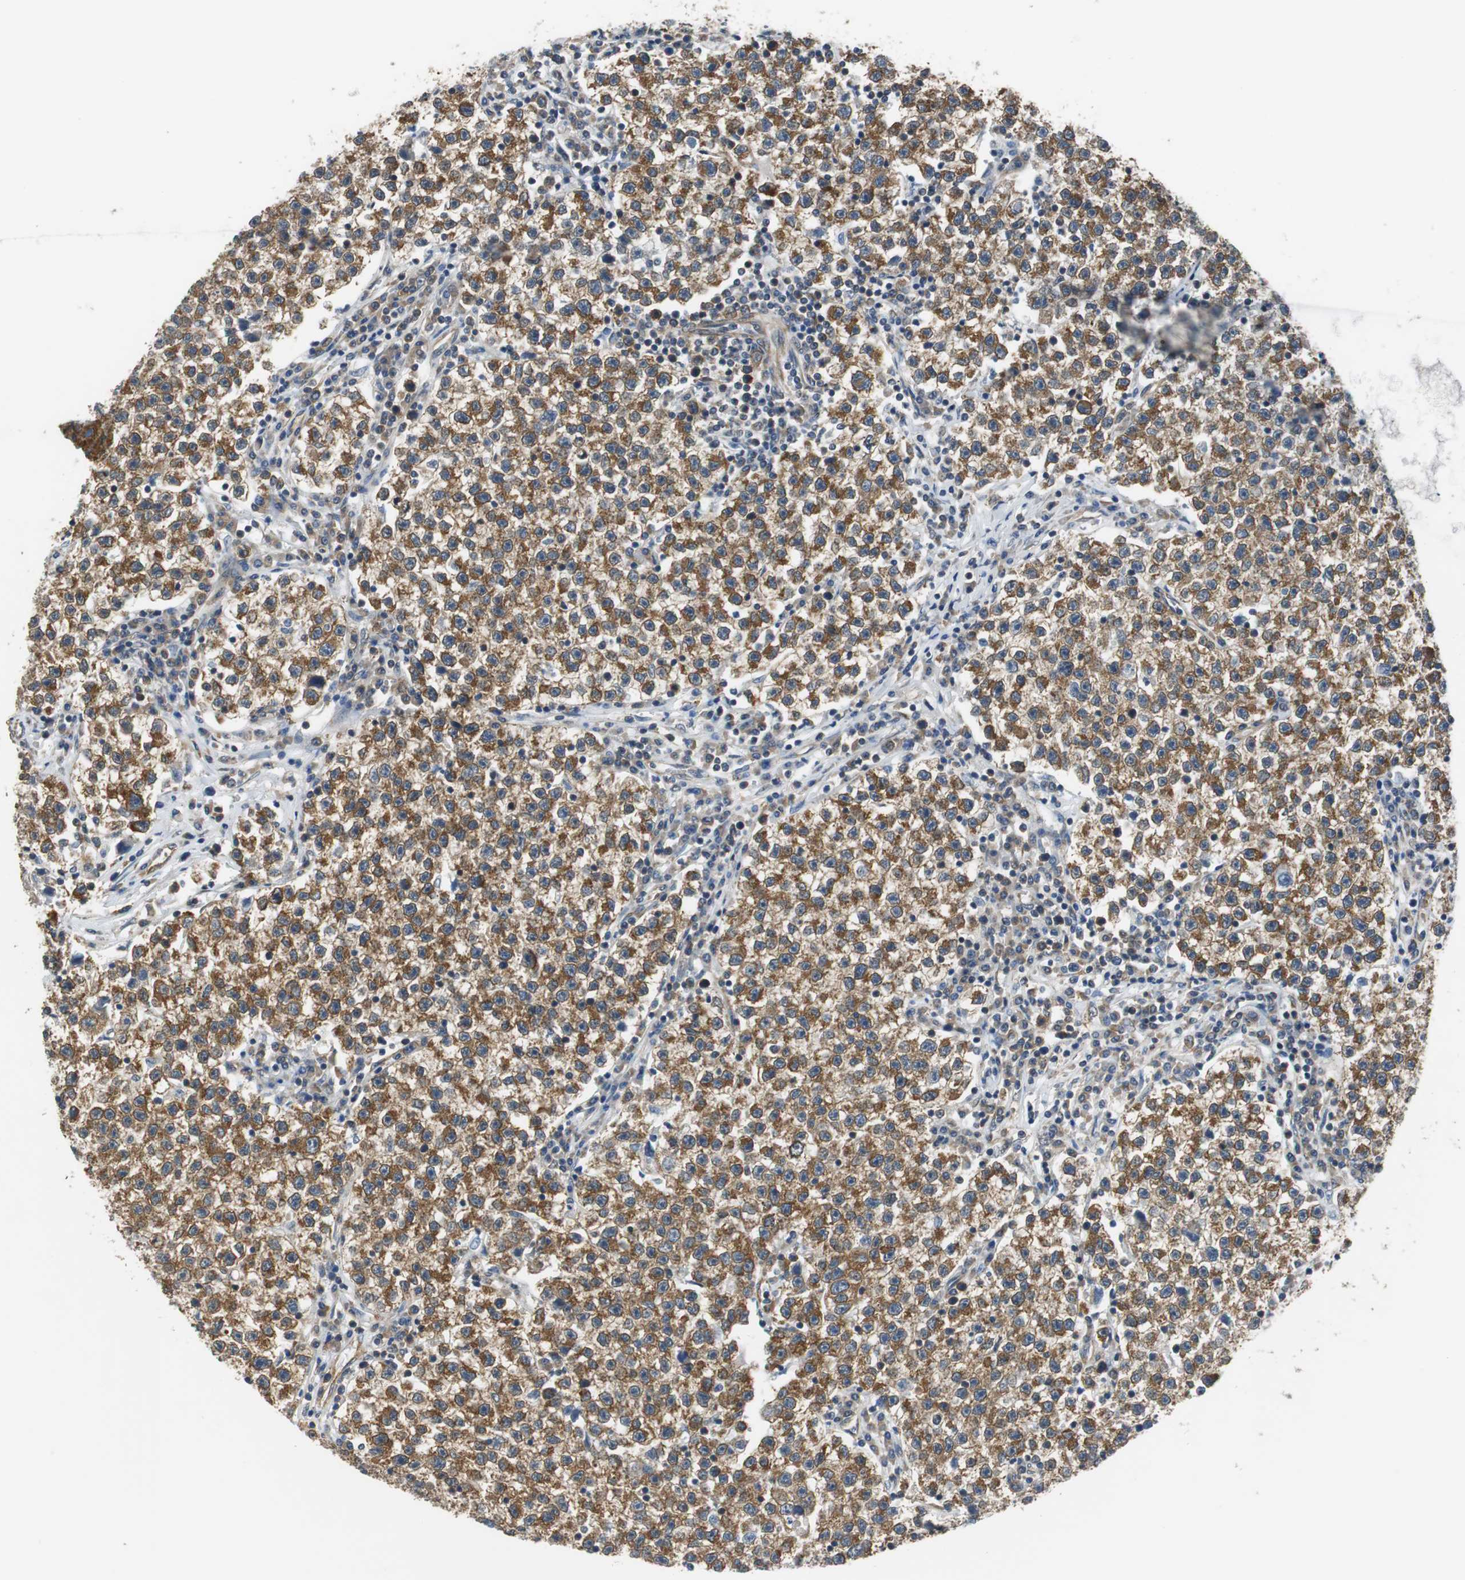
{"staining": {"intensity": "moderate", "quantity": ">75%", "location": "cytoplasmic/membranous"}, "tissue": "testis cancer", "cell_type": "Tumor cells", "image_type": "cancer", "snomed": [{"axis": "morphology", "description": "Seminoma, NOS"}, {"axis": "topography", "description": "Testis"}], "caption": "Seminoma (testis) tissue reveals moderate cytoplasmic/membranous staining in about >75% of tumor cells The protein is shown in brown color, while the nuclei are stained blue.", "gene": "CNOT3", "patient": {"sex": "male", "age": 22}}